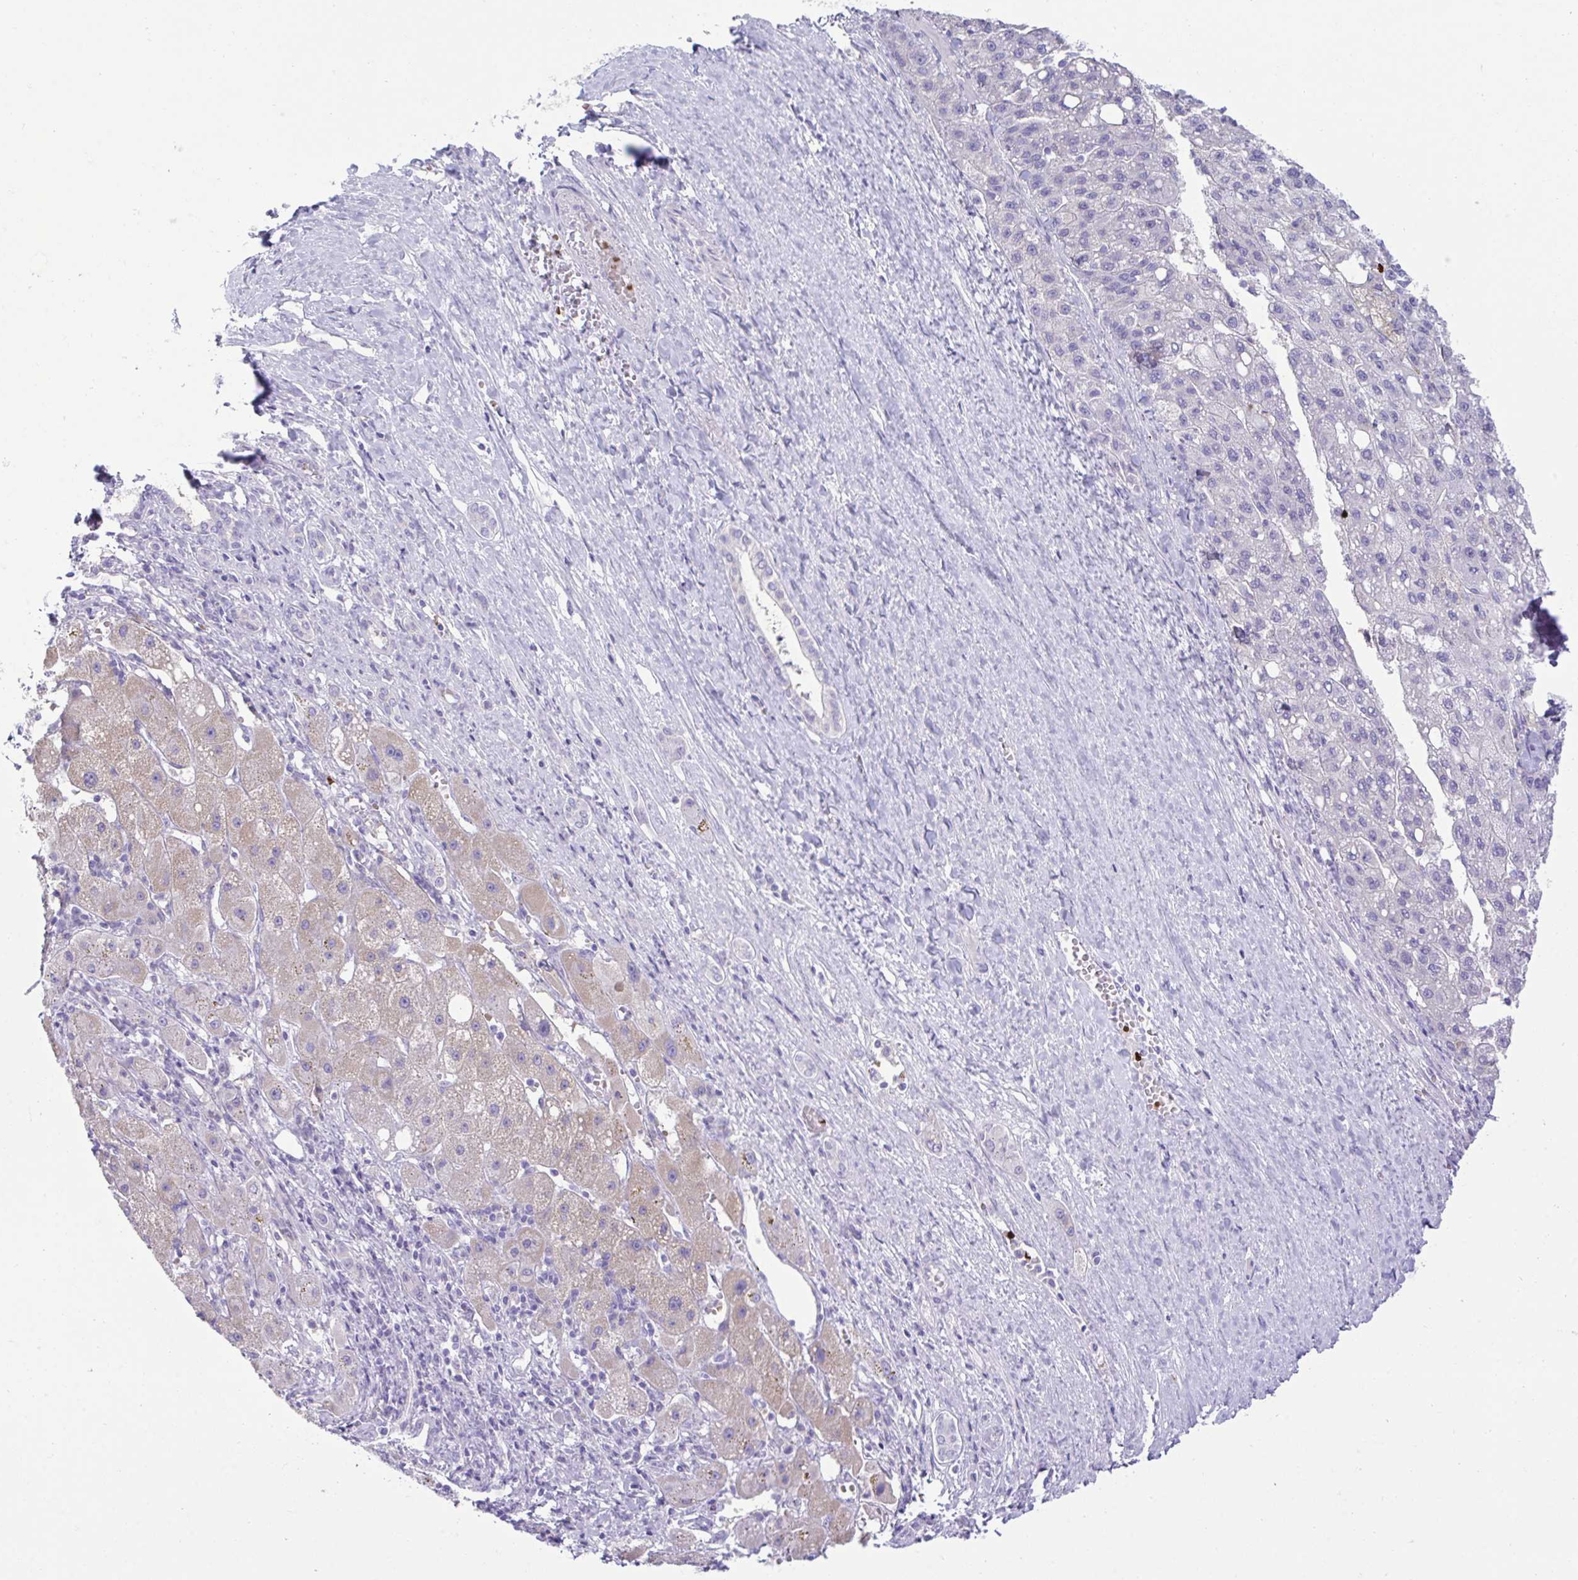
{"staining": {"intensity": "negative", "quantity": "none", "location": "none"}, "tissue": "liver cancer", "cell_type": "Tumor cells", "image_type": "cancer", "snomed": [{"axis": "morphology", "description": "Carcinoma, Hepatocellular, NOS"}, {"axis": "topography", "description": "Liver"}], "caption": "Histopathology image shows no significant protein positivity in tumor cells of liver hepatocellular carcinoma.", "gene": "PLEKHH1", "patient": {"sex": "female", "age": 82}}